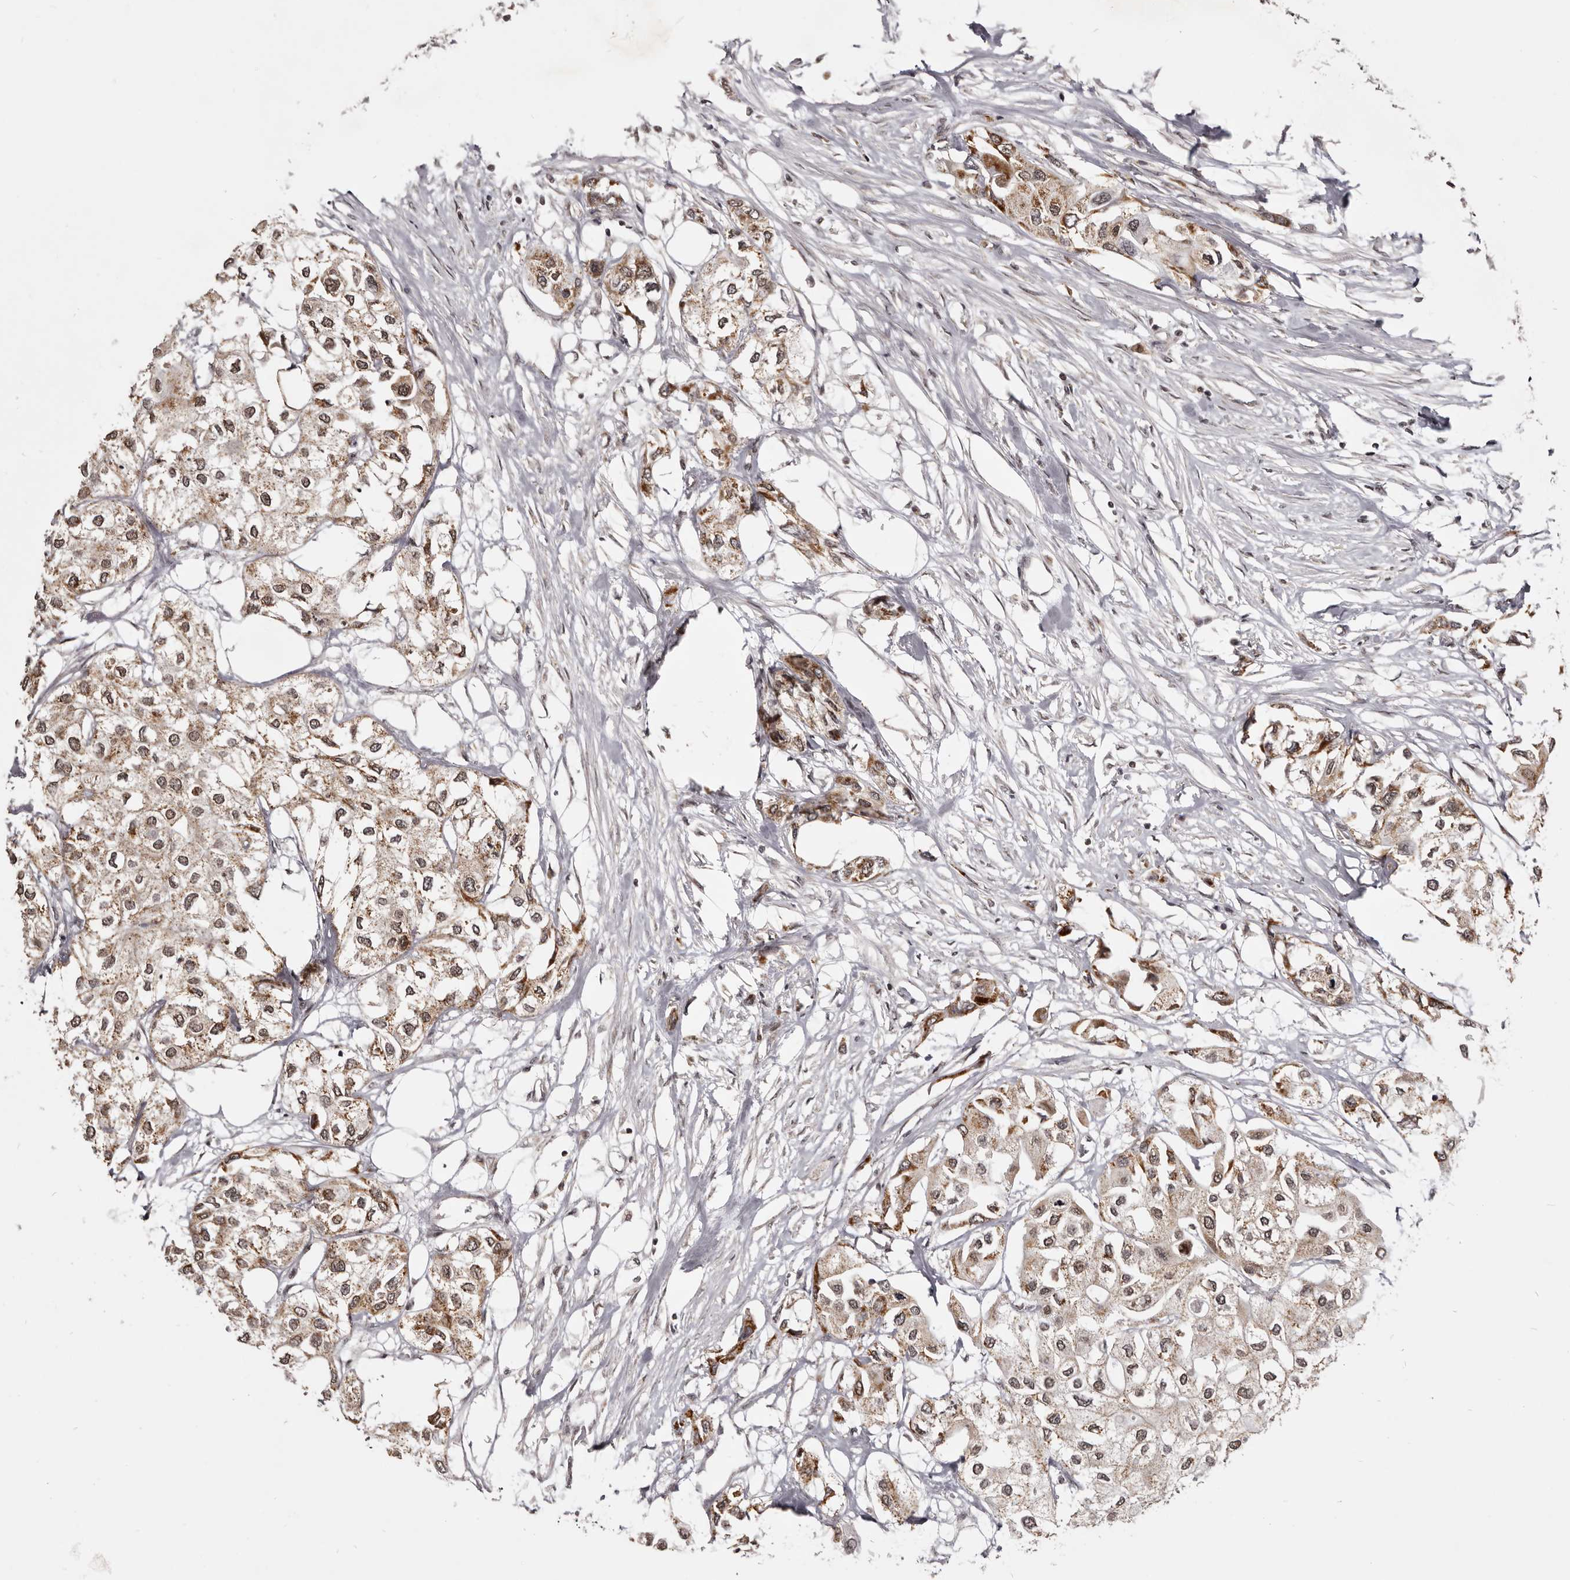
{"staining": {"intensity": "moderate", "quantity": ">75%", "location": "cytoplasmic/membranous"}, "tissue": "urothelial cancer", "cell_type": "Tumor cells", "image_type": "cancer", "snomed": [{"axis": "morphology", "description": "Urothelial carcinoma, High grade"}, {"axis": "topography", "description": "Urinary bladder"}], "caption": "A high-resolution image shows immunohistochemistry staining of high-grade urothelial carcinoma, which displays moderate cytoplasmic/membranous staining in approximately >75% of tumor cells.", "gene": "THUMPD1", "patient": {"sex": "male", "age": 64}}